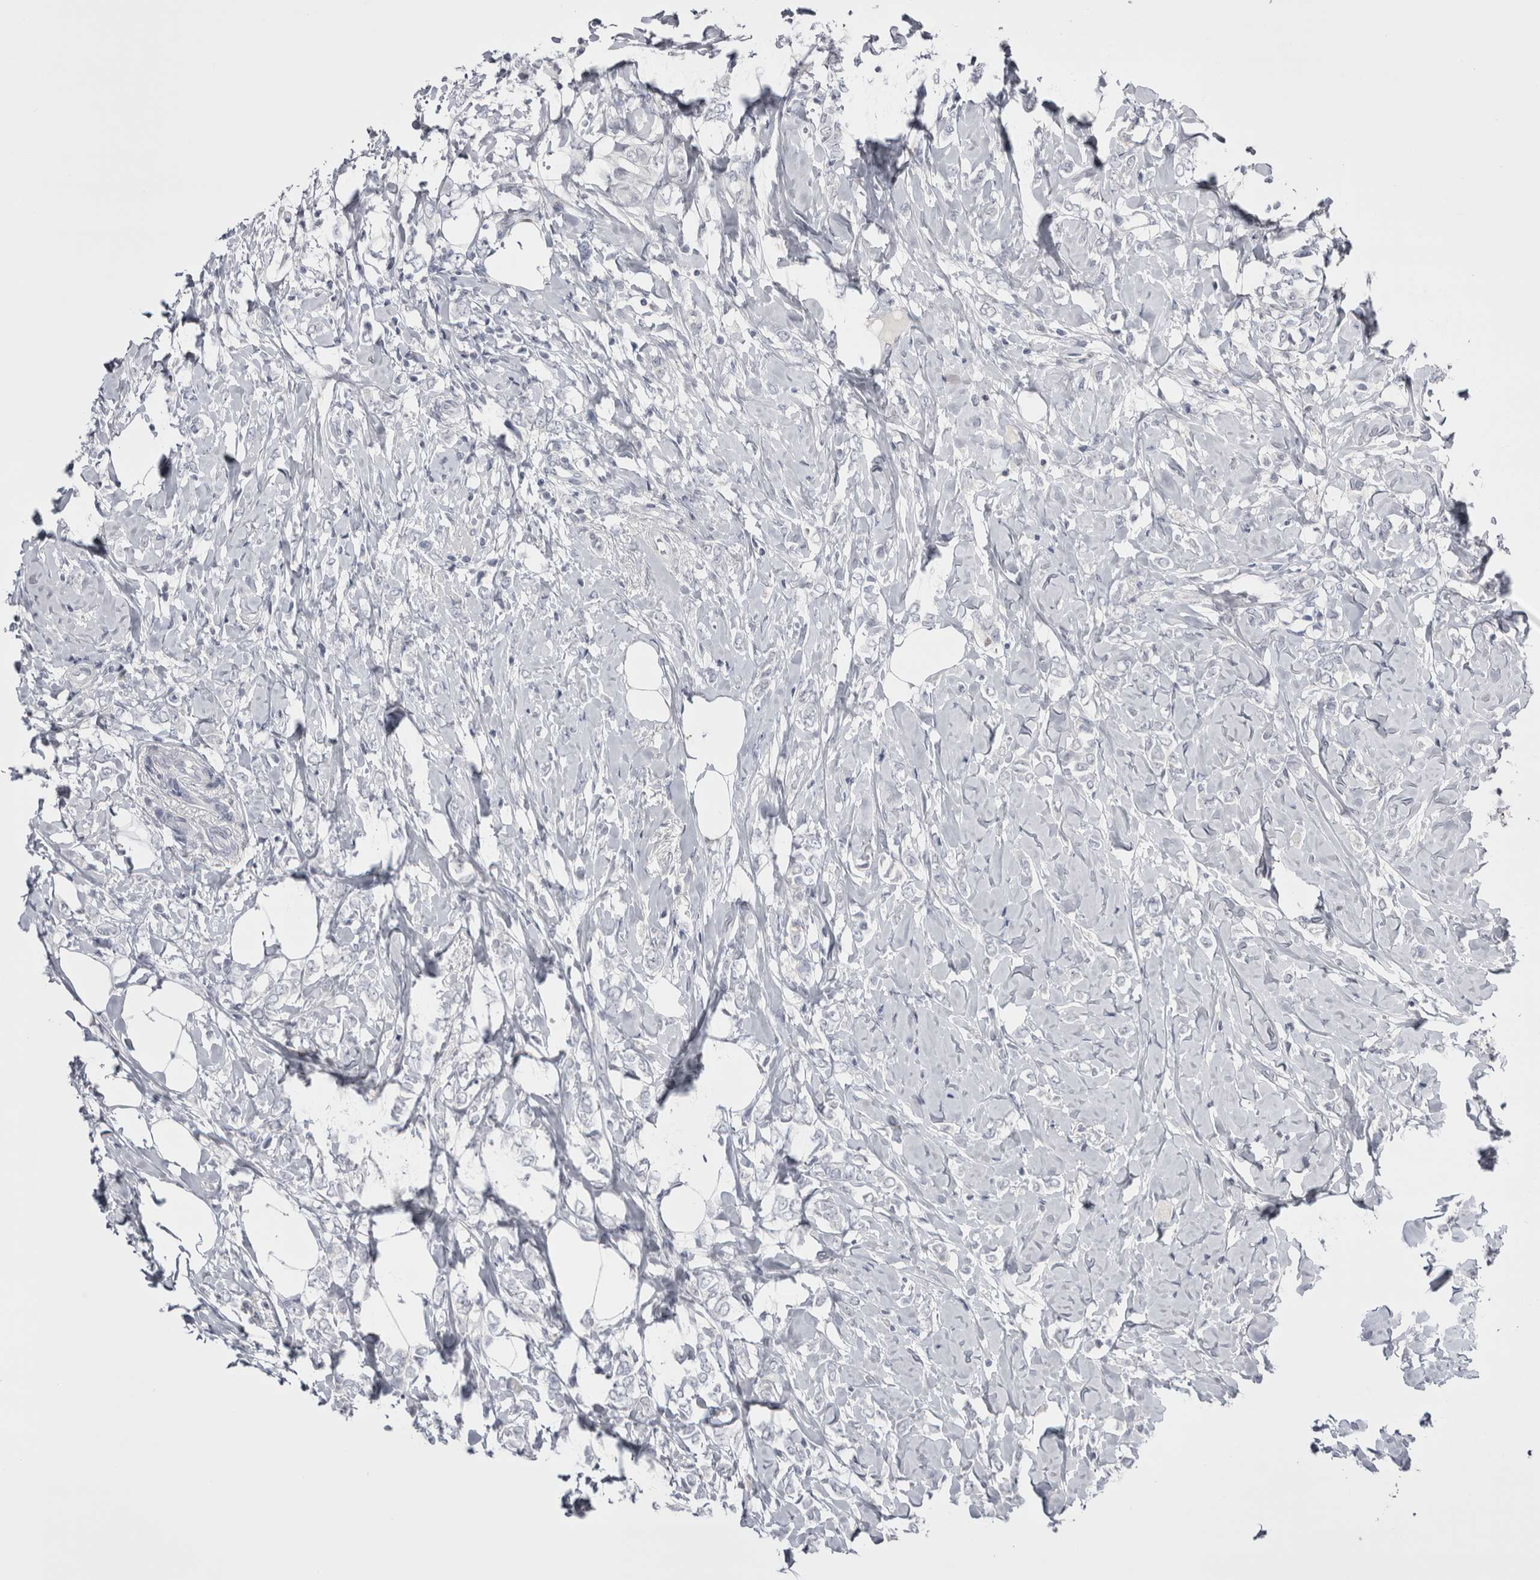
{"staining": {"intensity": "negative", "quantity": "none", "location": "none"}, "tissue": "breast cancer", "cell_type": "Tumor cells", "image_type": "cancer", "snomed": [{"axis": "morphology", "description": "Normal tissue, NOS"}, {"axis": "morphology", "description": "Lobular carcinoma"}, {"axis": "topography", "description": "Breast"}], "caption": "Tumor cells are negative for brown protein staining in breast cancer (lobular carcinoma).", "gene": "FNDC8", "patient": {"sex": "female", "age": 47}}